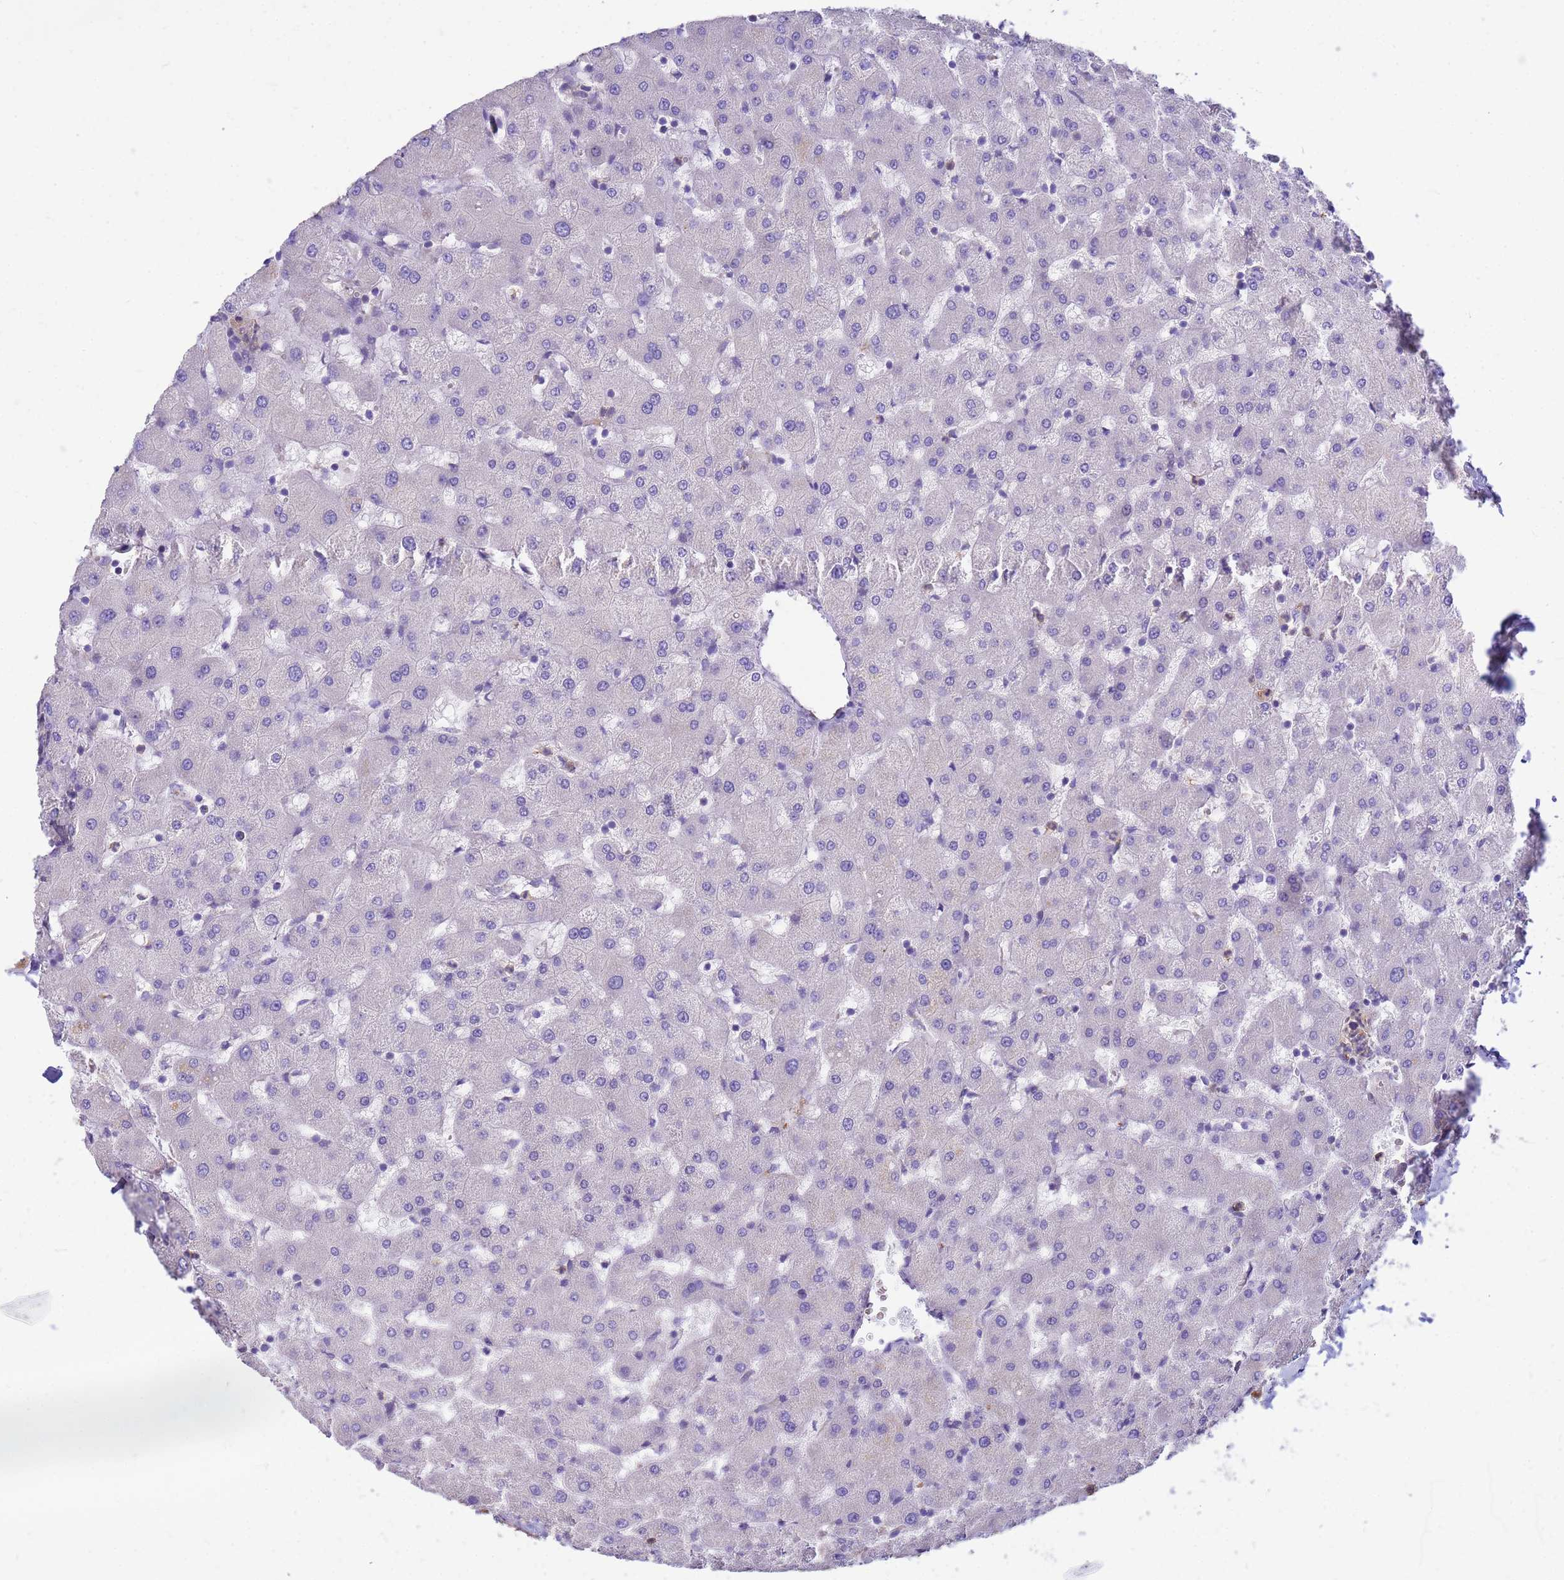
{"staining": {"intensity": "negative", "quantity": "none", "location": "none"}, "tissue": "liver", "cell_type": "Cholangiocytes", "image_type": "normal", "snomed": [{"axis": "morphology", "description": "Normal tissue, NOS"}, {"axis": "topography", "description": "Liver"}], "caption": "A histopathology image of liver stained for a protein demonstrates no brown staining in cholangiocytes.", "gene": "TCEAL3", "patient": {"sex": "female", "age": 63}}